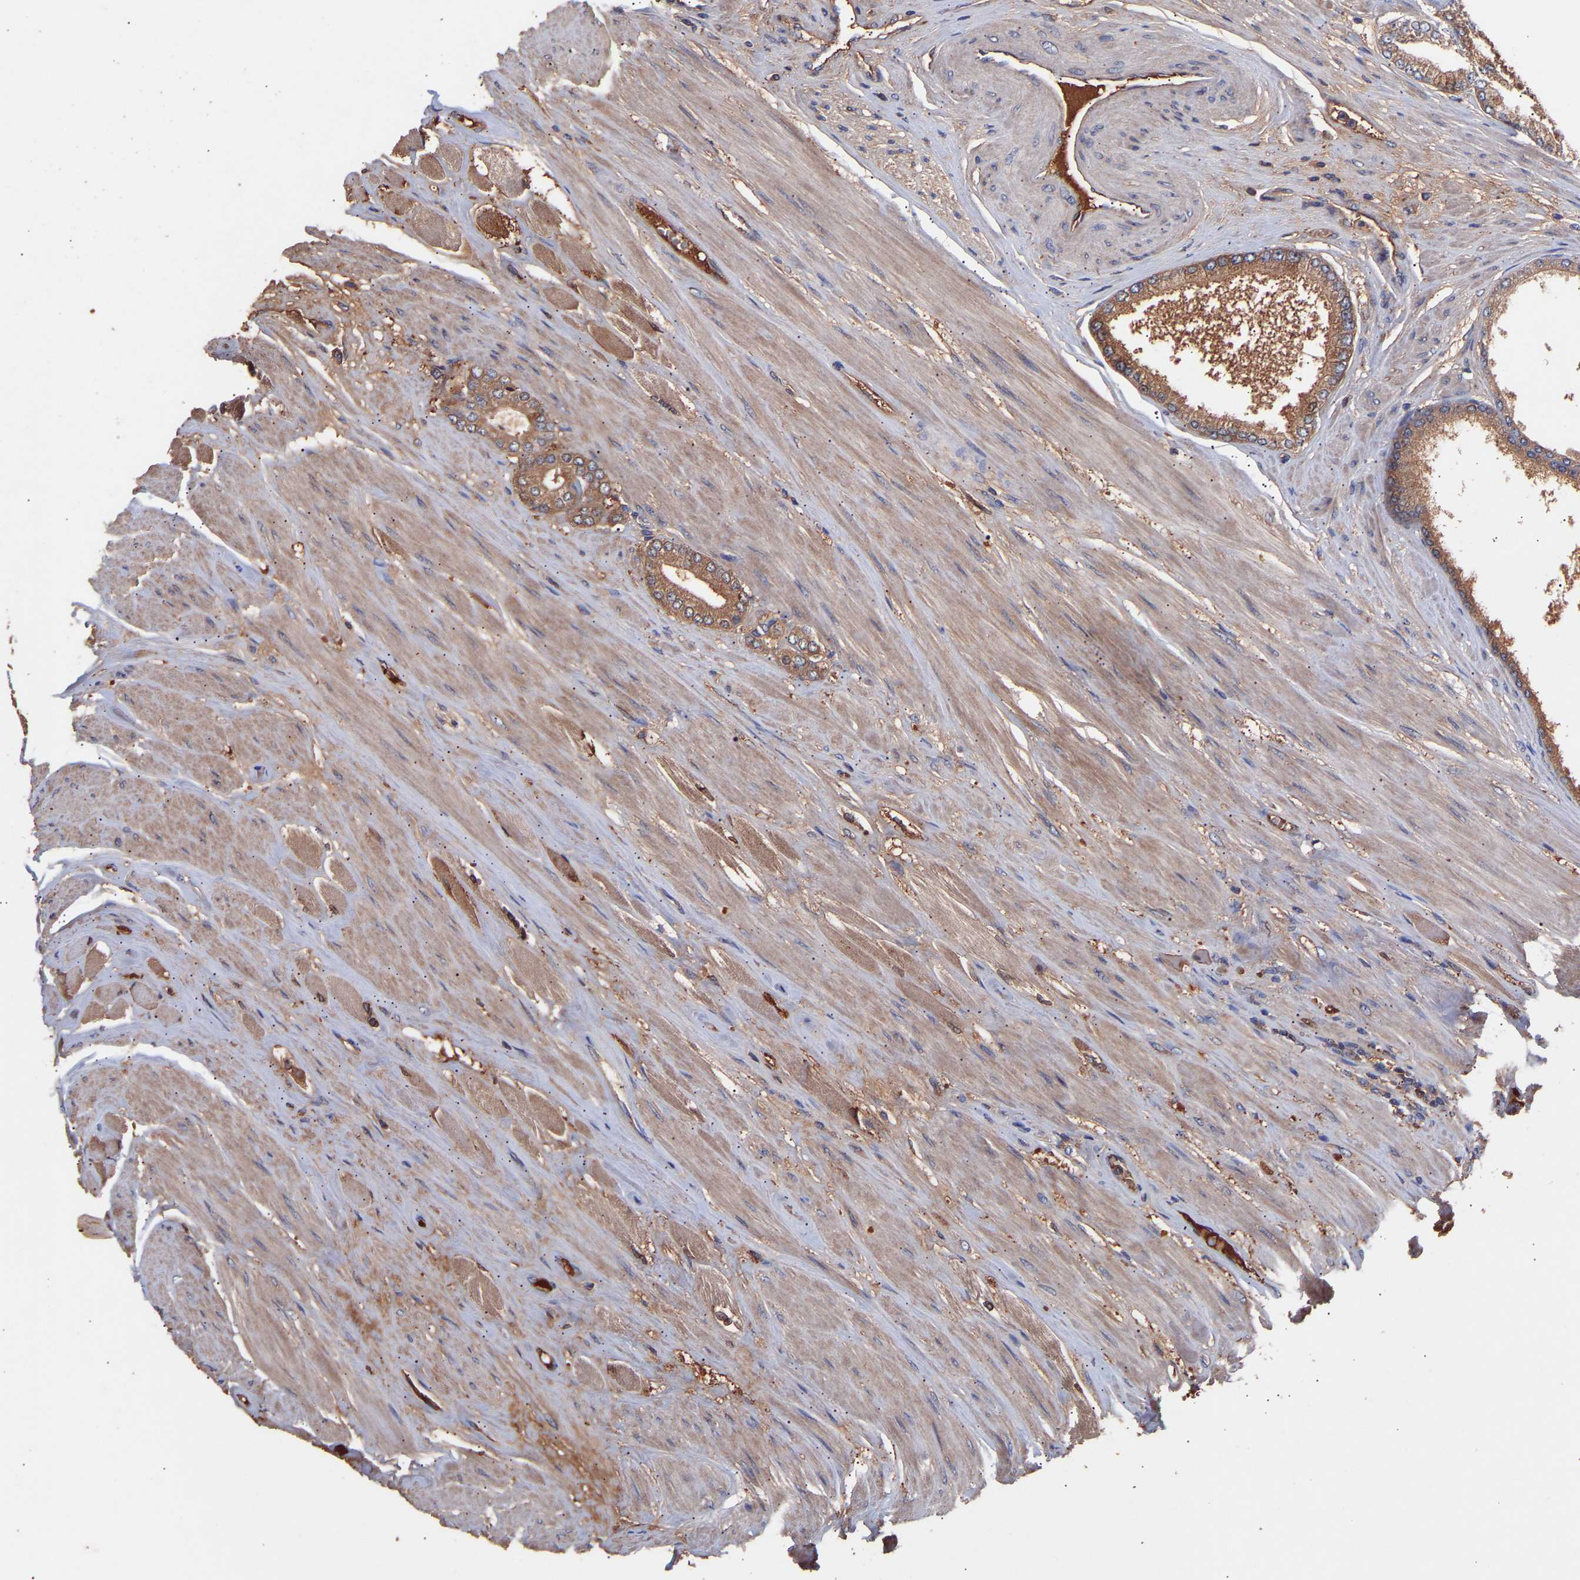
{"staining": {"intensity": "moderate", "quantity": ">75%", "location": "cytoplasmic/membranous"}, "tissue": "prostate cancer", "cell_type": "Tumor cells", "image_type": "cancer", "snomed": [{"axis": "morphology", "description": "Adenocarcinoma, High grade"}, {"axis": "topography", "description": "Prostate"}], "caption": "A brown stain labels moderate cytoplasmic/membranous staining of a protein in adenocarcinoma (high-grade) (prostate) tumor cells.", "gene": "TMEM268", "patient": {"sex": "male", "age": 61}}